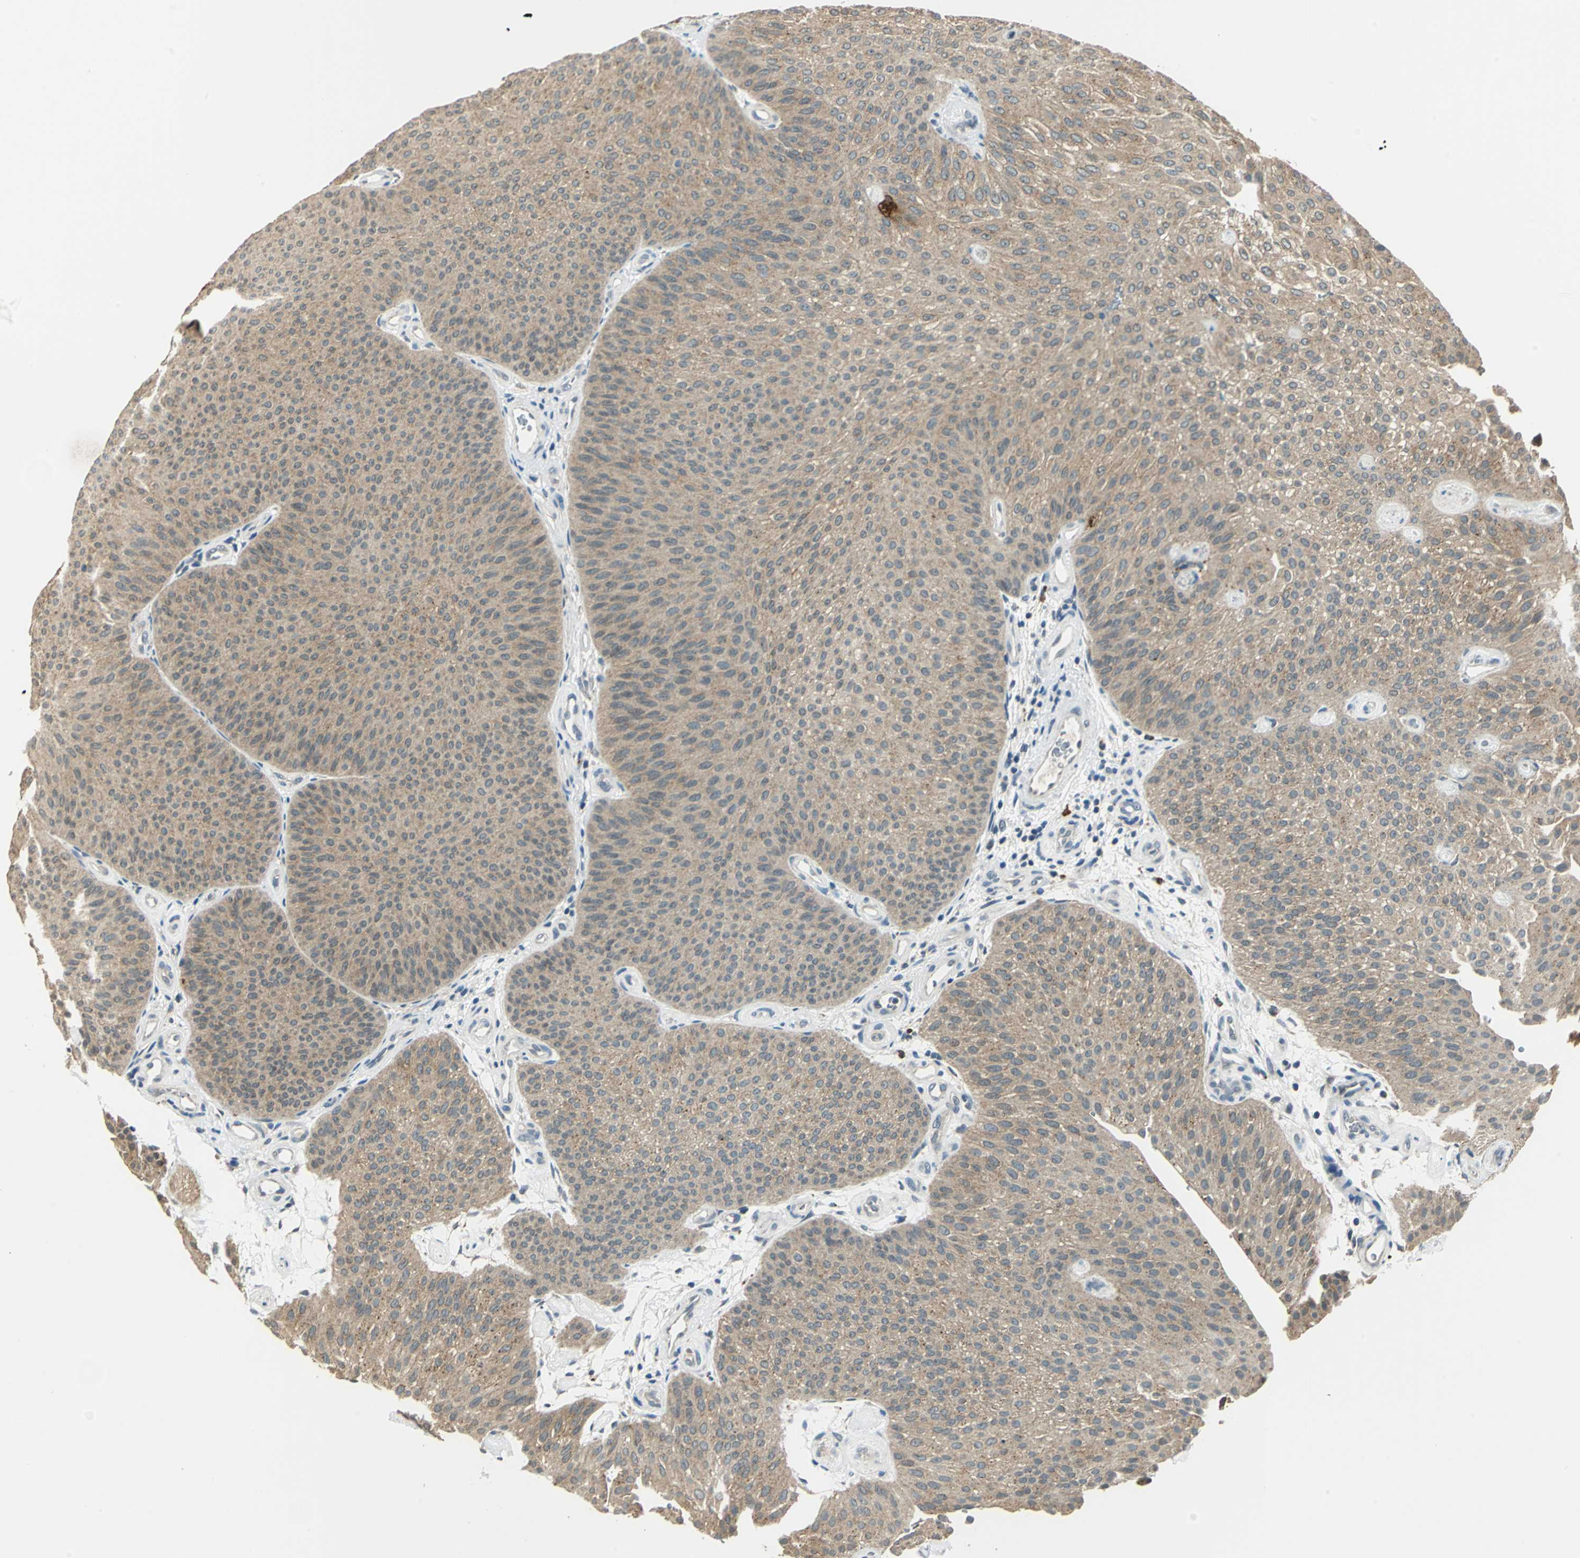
{"staining": {"intensity": "weak", "quantity": ">75%", "location": "cytoplasmic/membranous"}, "tissue": "urothelial cancer", "cell_type": "Tumor cells", "image_type": "cancer", "snomed": [{"axis": "morphology", "description": "Urothelial carcinoma, Low grade"}, {"axis": "topography", "description": "Urinary bladder"}], "caption": "An IHC photomicrograph of tumor tissue is shown. Protein staining in brown labels weak cytoplasmic/membranous positivity in urothelial carcinoma (low-grade) within tumor cells.", "gene": "NIT1", "patient": {"sex": "female", "age": 60}}